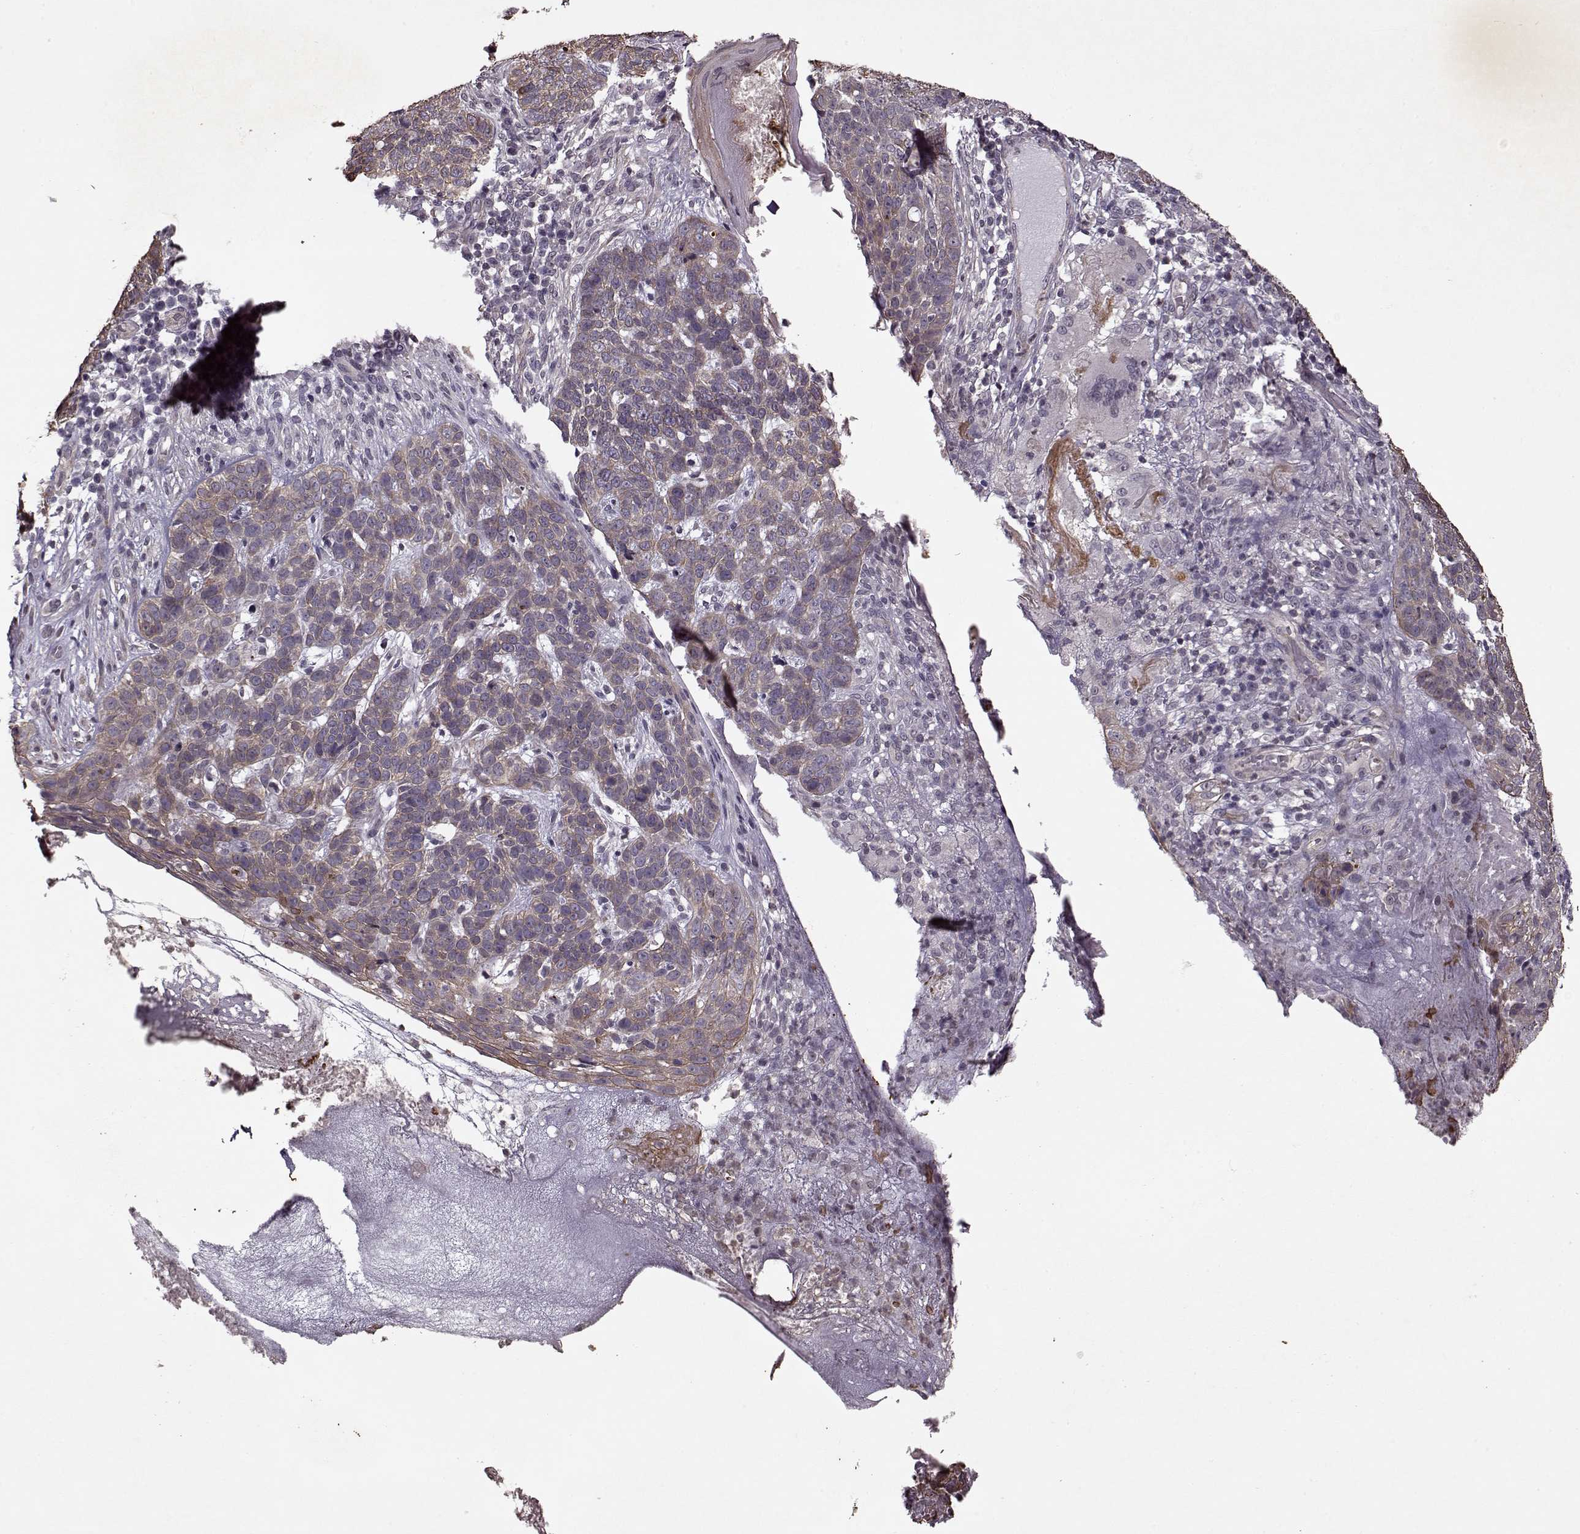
{"staining": {"intensity": "moderate", "quantity": ">75%", "location": "cytoplasmic/membranous"}, "tissue": "skin cancer", "cell_type": "Tumor cells", "image_type": "cancer", "snomed": [{"axis": "morphology", "description": "Basal cell carcinoma"}, {"axis": "topography", "description": "Skin"}], "caption": "This is an image of immunohistochemistry staining of skin basal cell carcinoma, which shows moderate expression in the cytoplasmic/membranous of tumor cells.", "gene": "KRT9", "patient": {"sex": "female", "age": 69}}